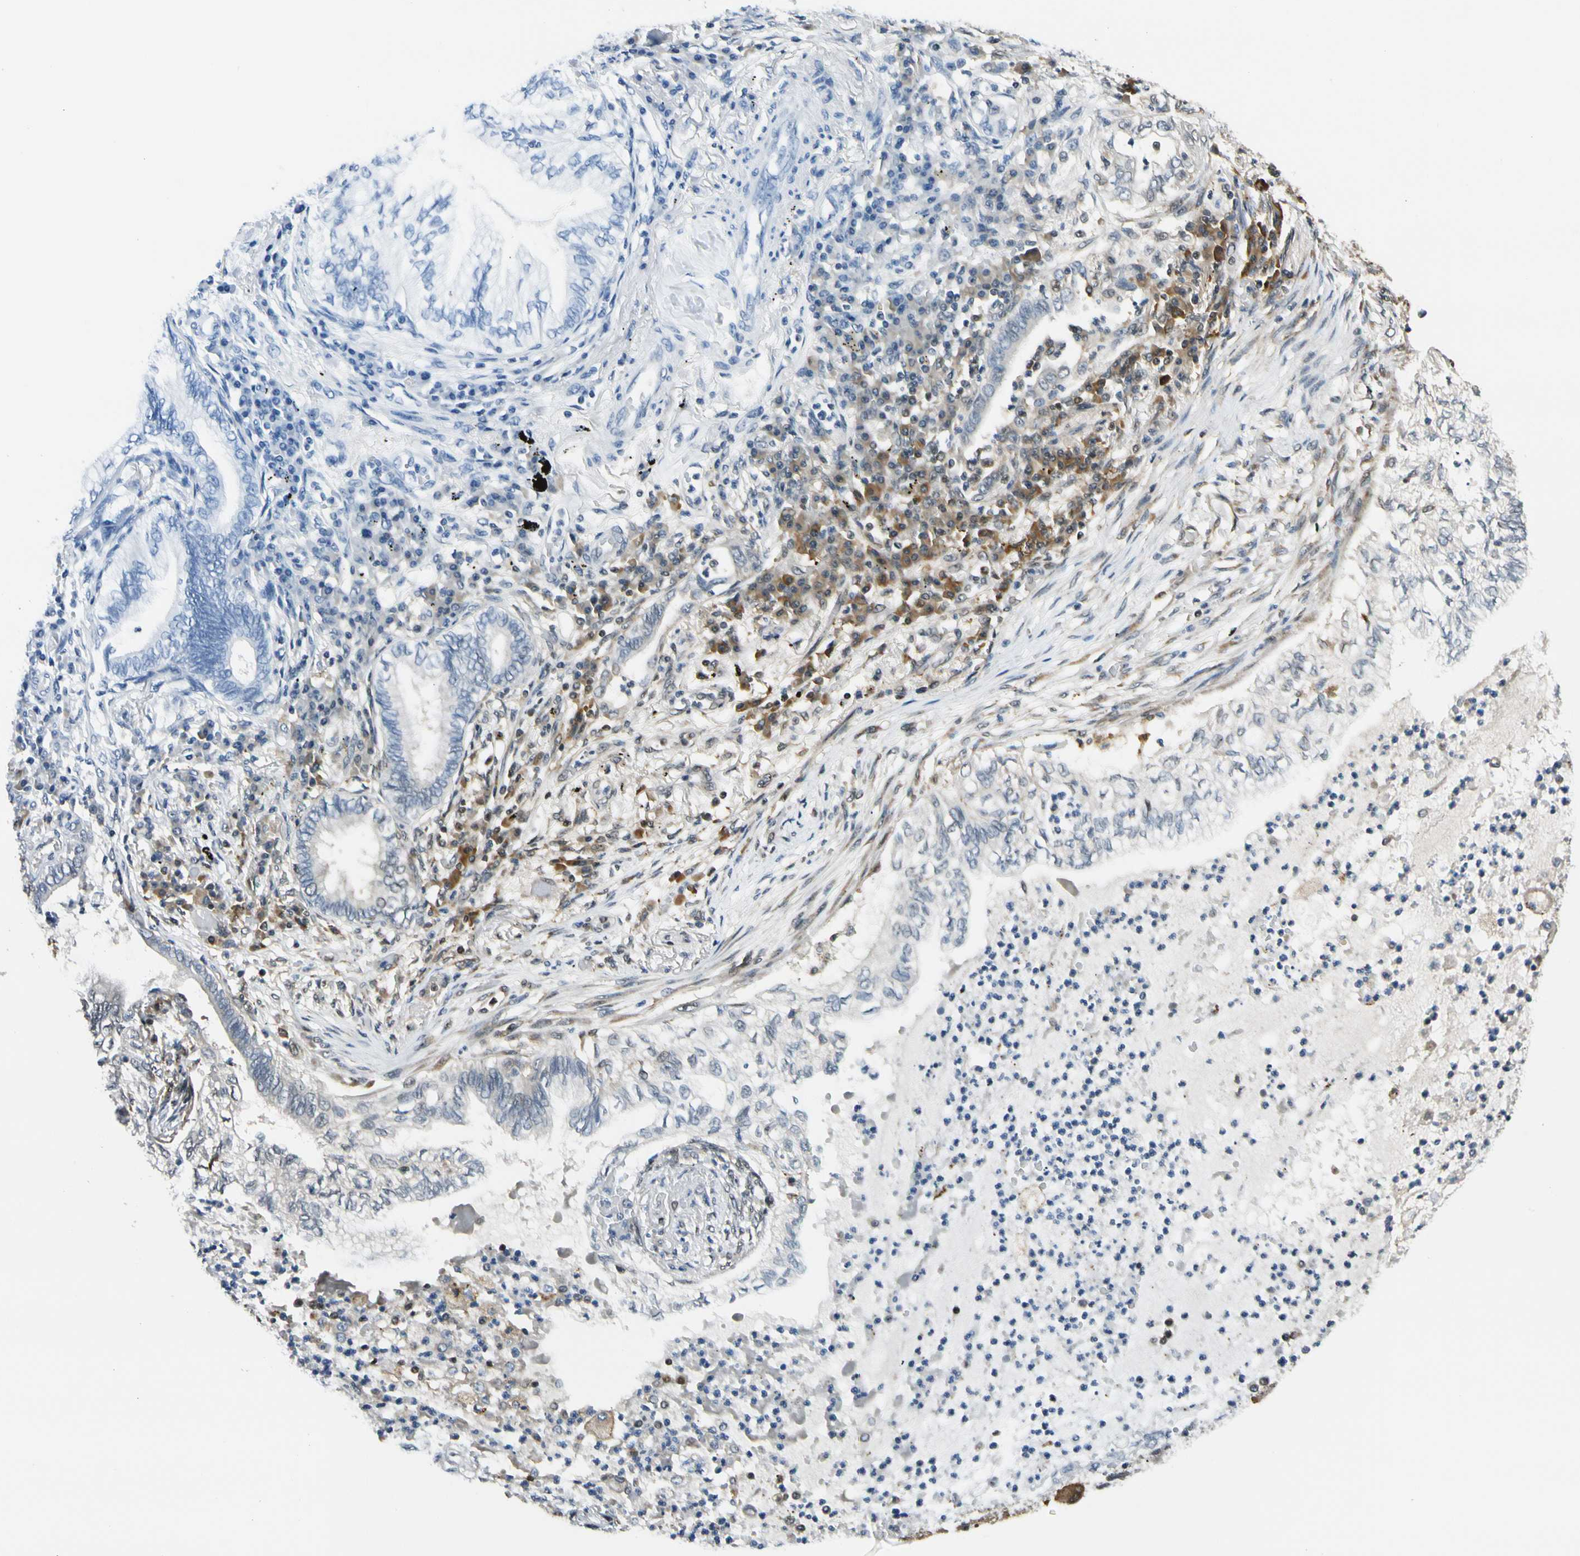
{"staining": {"intensity": "negative", "quantity": "none", "location": "none"}, "tissue": "lung cancer", "cell_type": "Tumor cells", "image_type": "cancer", "snomed": [{"axis": "morphology", "description": "Normal tissue, NOS"}, {"axis": "morphology", "description": "Adenocarcinoma, NOS"}, {"axis": "topography", "description": "Bronchus"}, {"axis": "topography", "description": "Lung"}], "caption": "The image displays no staining of tumor cells in adenocarcinoma (lung).", "gene": "DAXX", "patient": {"sex": "female", "age": 70}}